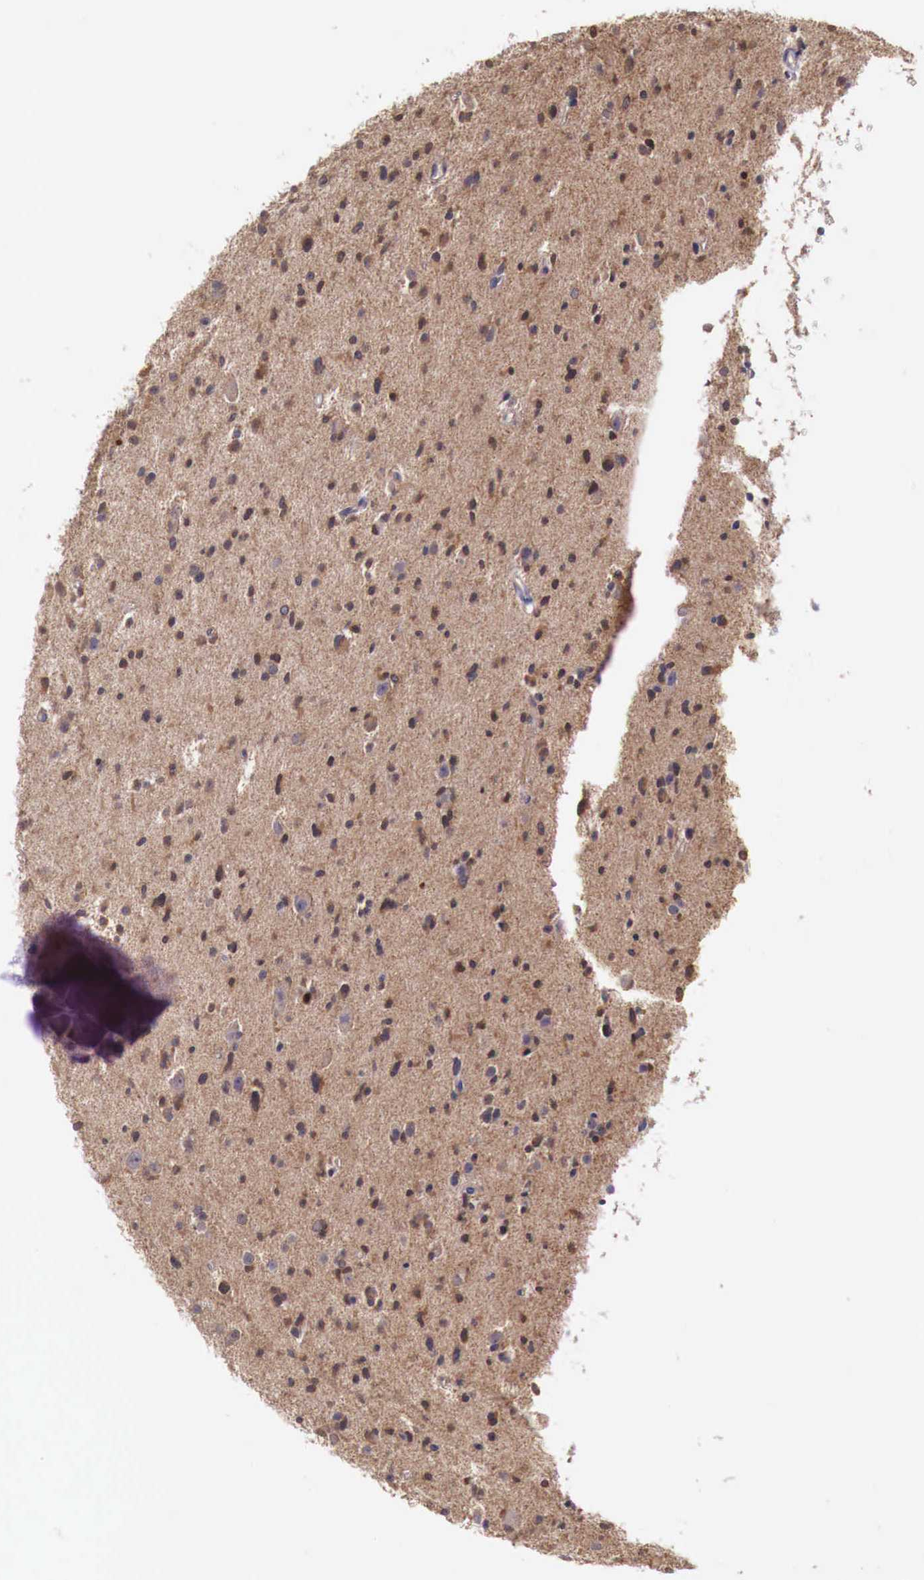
{"staining": {"intensity": "negative", "quantity": "none", "location": "none"}, "tissue": "glioma", "cell_type": "Tumor cells", "image_type": "cancer", "snomed": [{"axis": "morphology", "description": "Glioma, malignant, Low grade"}, {"axis": "topography", "description": "Brain"}], "caption": "Tumor cells are negative for protein expression in human glioma.", "gene": "GAB2", "patient": {"sex": "female", "age": 46}}